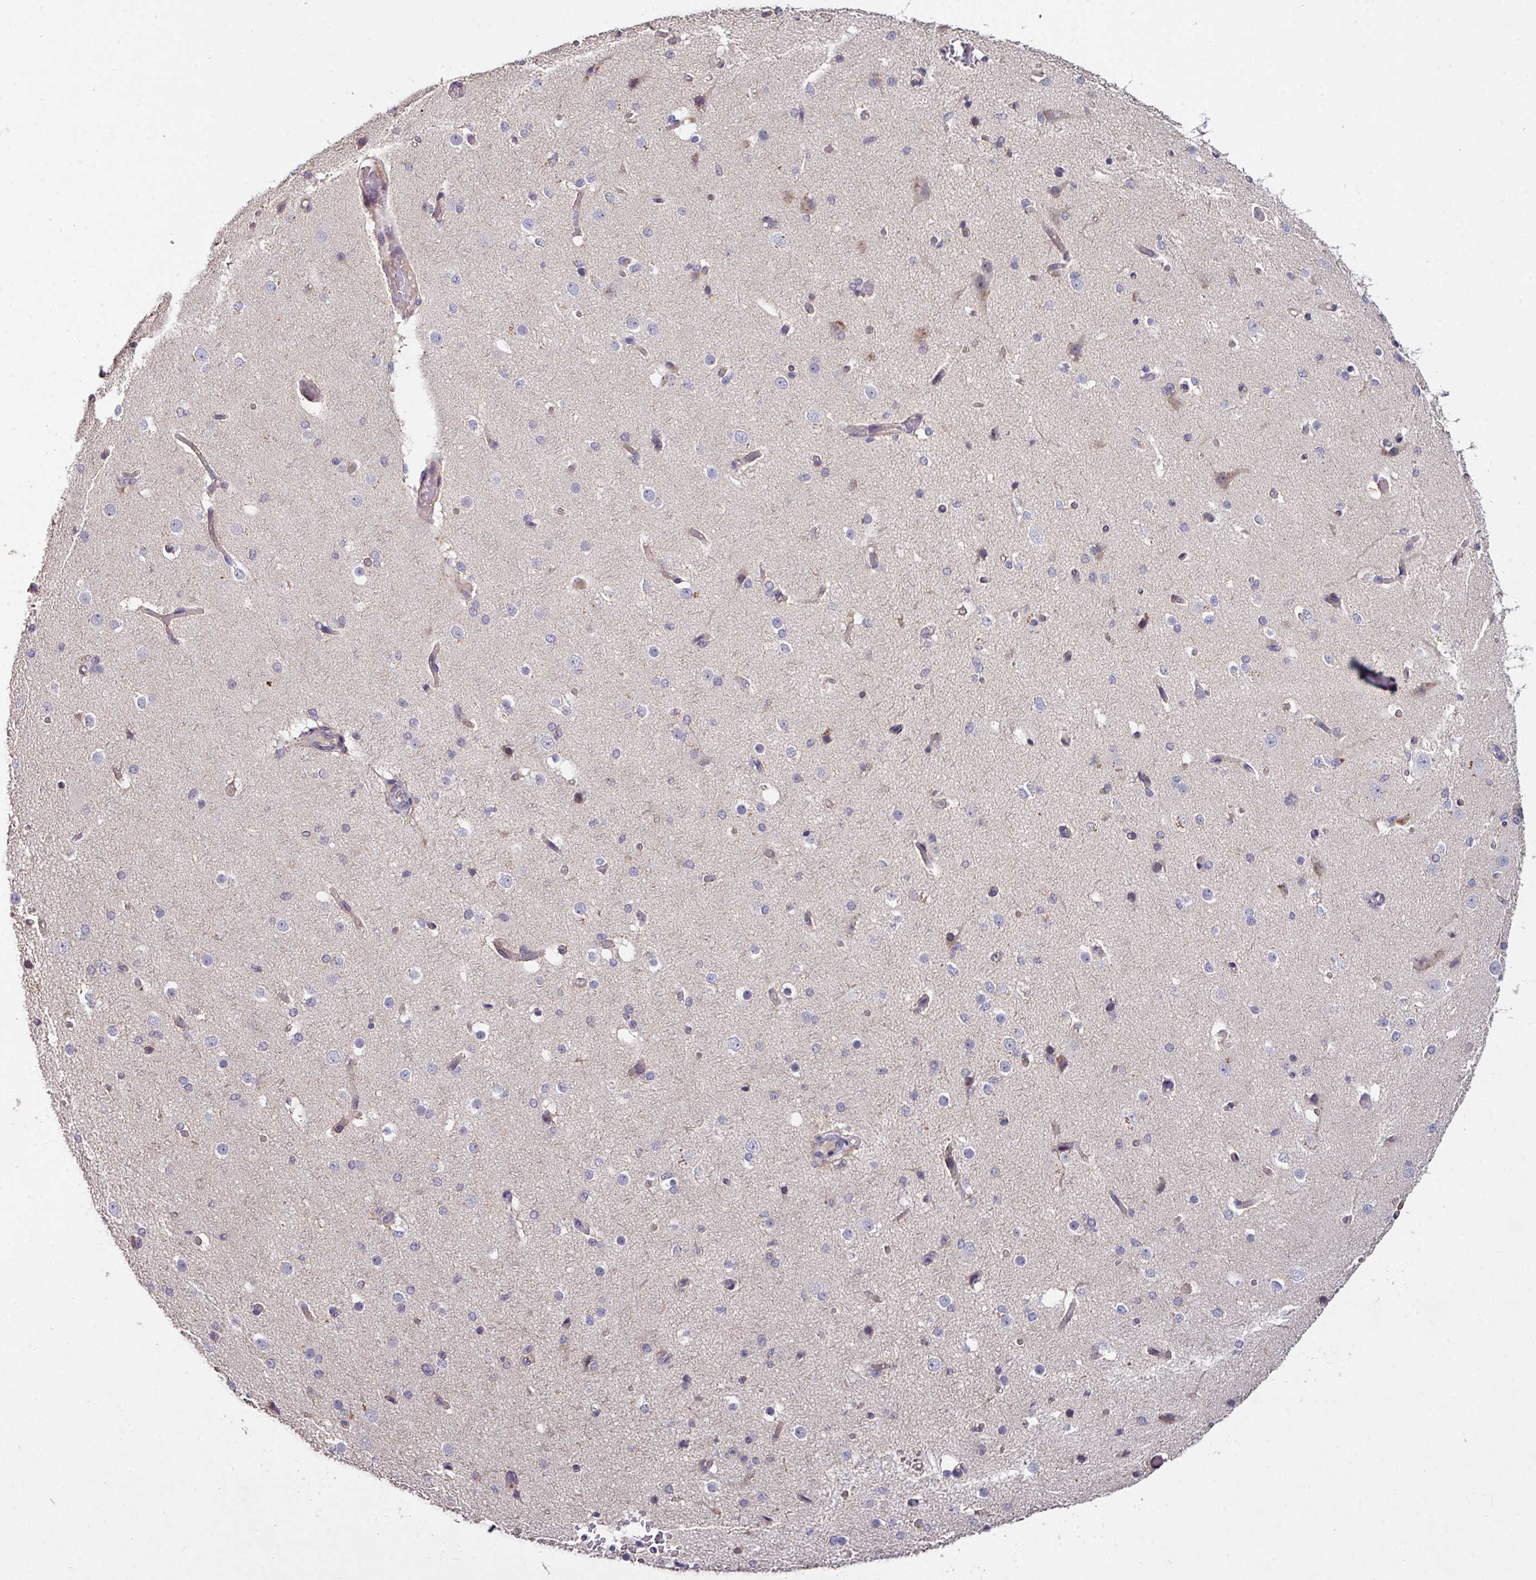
{"staining": {"intensity": "negative", "quantity": "none", "location": "none"}, "tissue": "cerebral cortex", "cell_type": "Endothelial cells", "image_type": "normal", "snomed": [{"axis": "morphology", "description": "Normal tissue, NOS"}, {"axis": "morphology", "description": "Inflammation, NOS"}, {"axis": "topography", "description": "Cerebral cortex"}], "caption": "Protein analysis of unremarkable cerebral cortex shows no significant positivity in endothelial cells.", "gene": "AEBP2", "patient": {"sex": "male", "age": 6}}